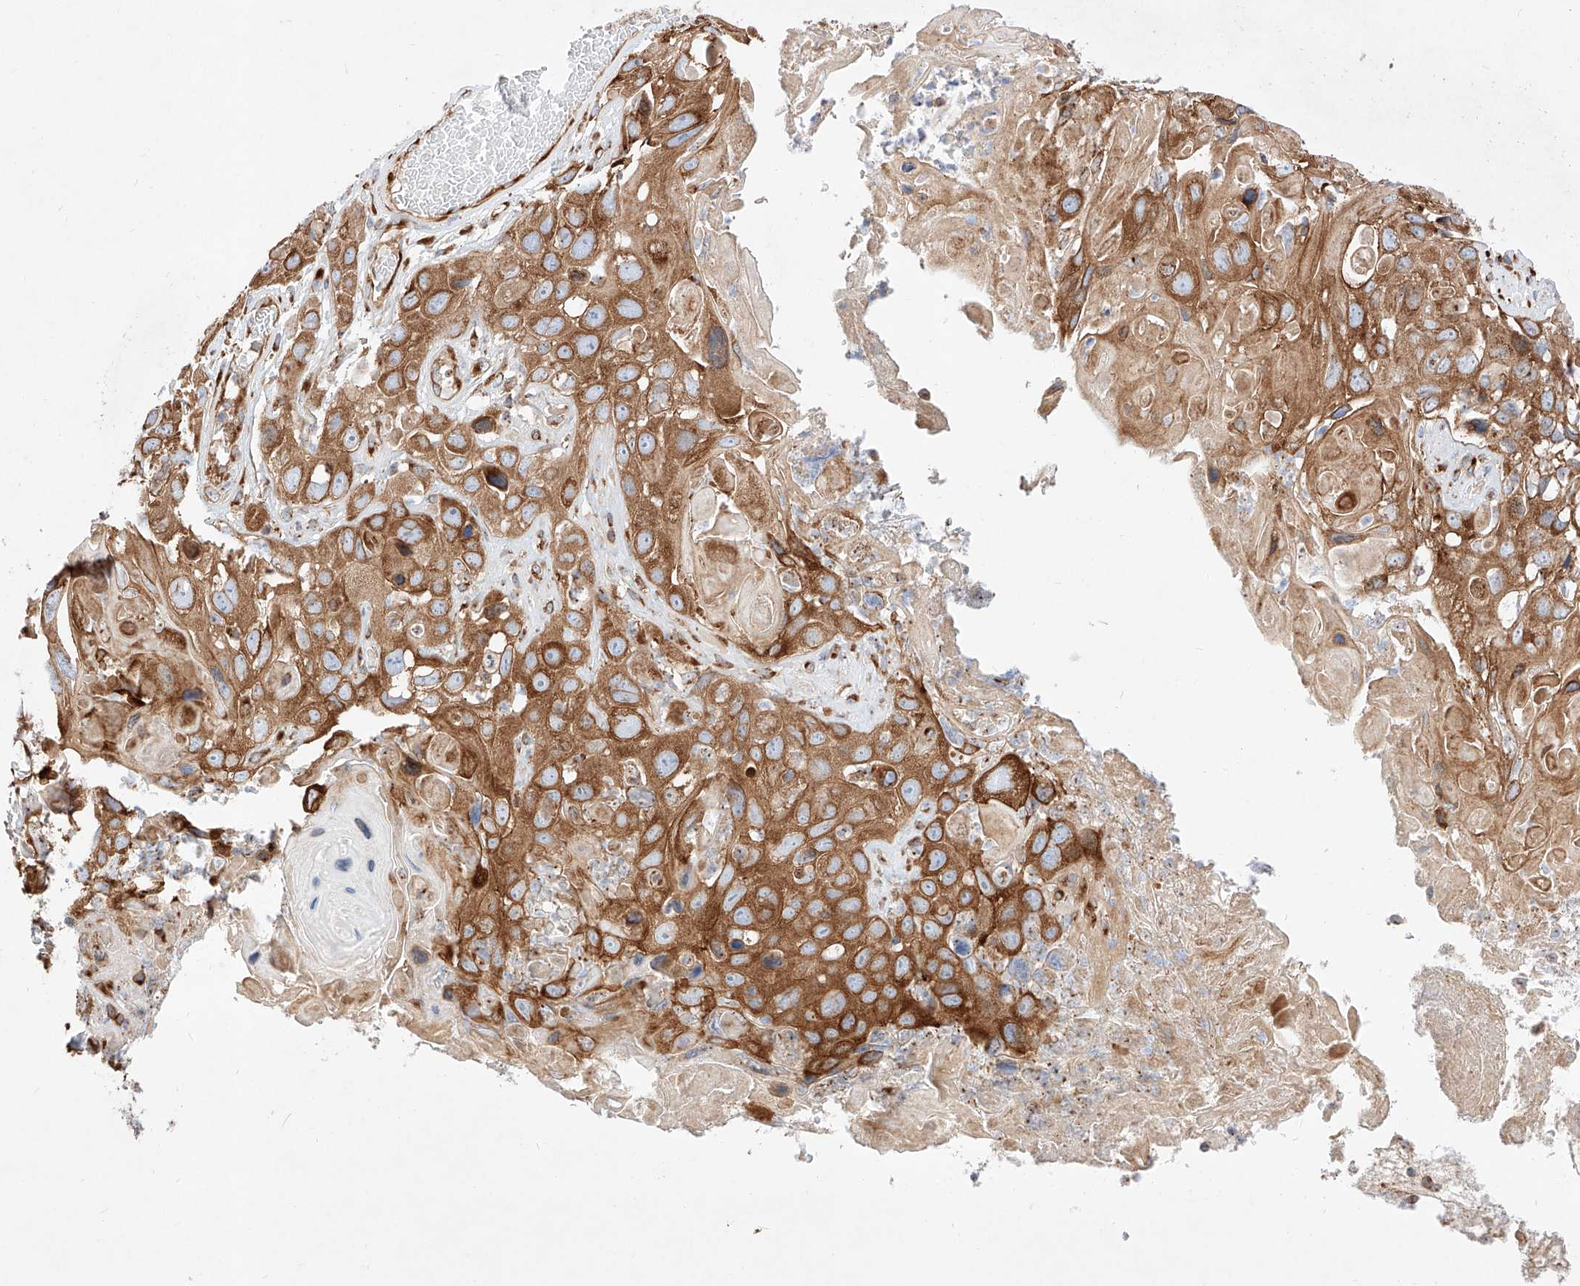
{"staining": {"intensity": "strong", "quantity": ">75%", "location": "cytoplasmic/membranous"}, "tissue": "skin cancer", "cell_type": "Tumor cells", "image_type": "cancer", "snomed": [{"axis": "morphology", "description": "Squamous cell carcinoma, NOS"}, {"axis": "topography", "description": "Skin"}], "caption": "Skin cancer (squamous cell carcinoma) stained with a brown dye demonstrates strong cytoplasmic/membranous positive staining in approximately >75% of tumor cells.", "gene": "CSGALNACT2", "patient": {"sex": "male", "age": 55}}